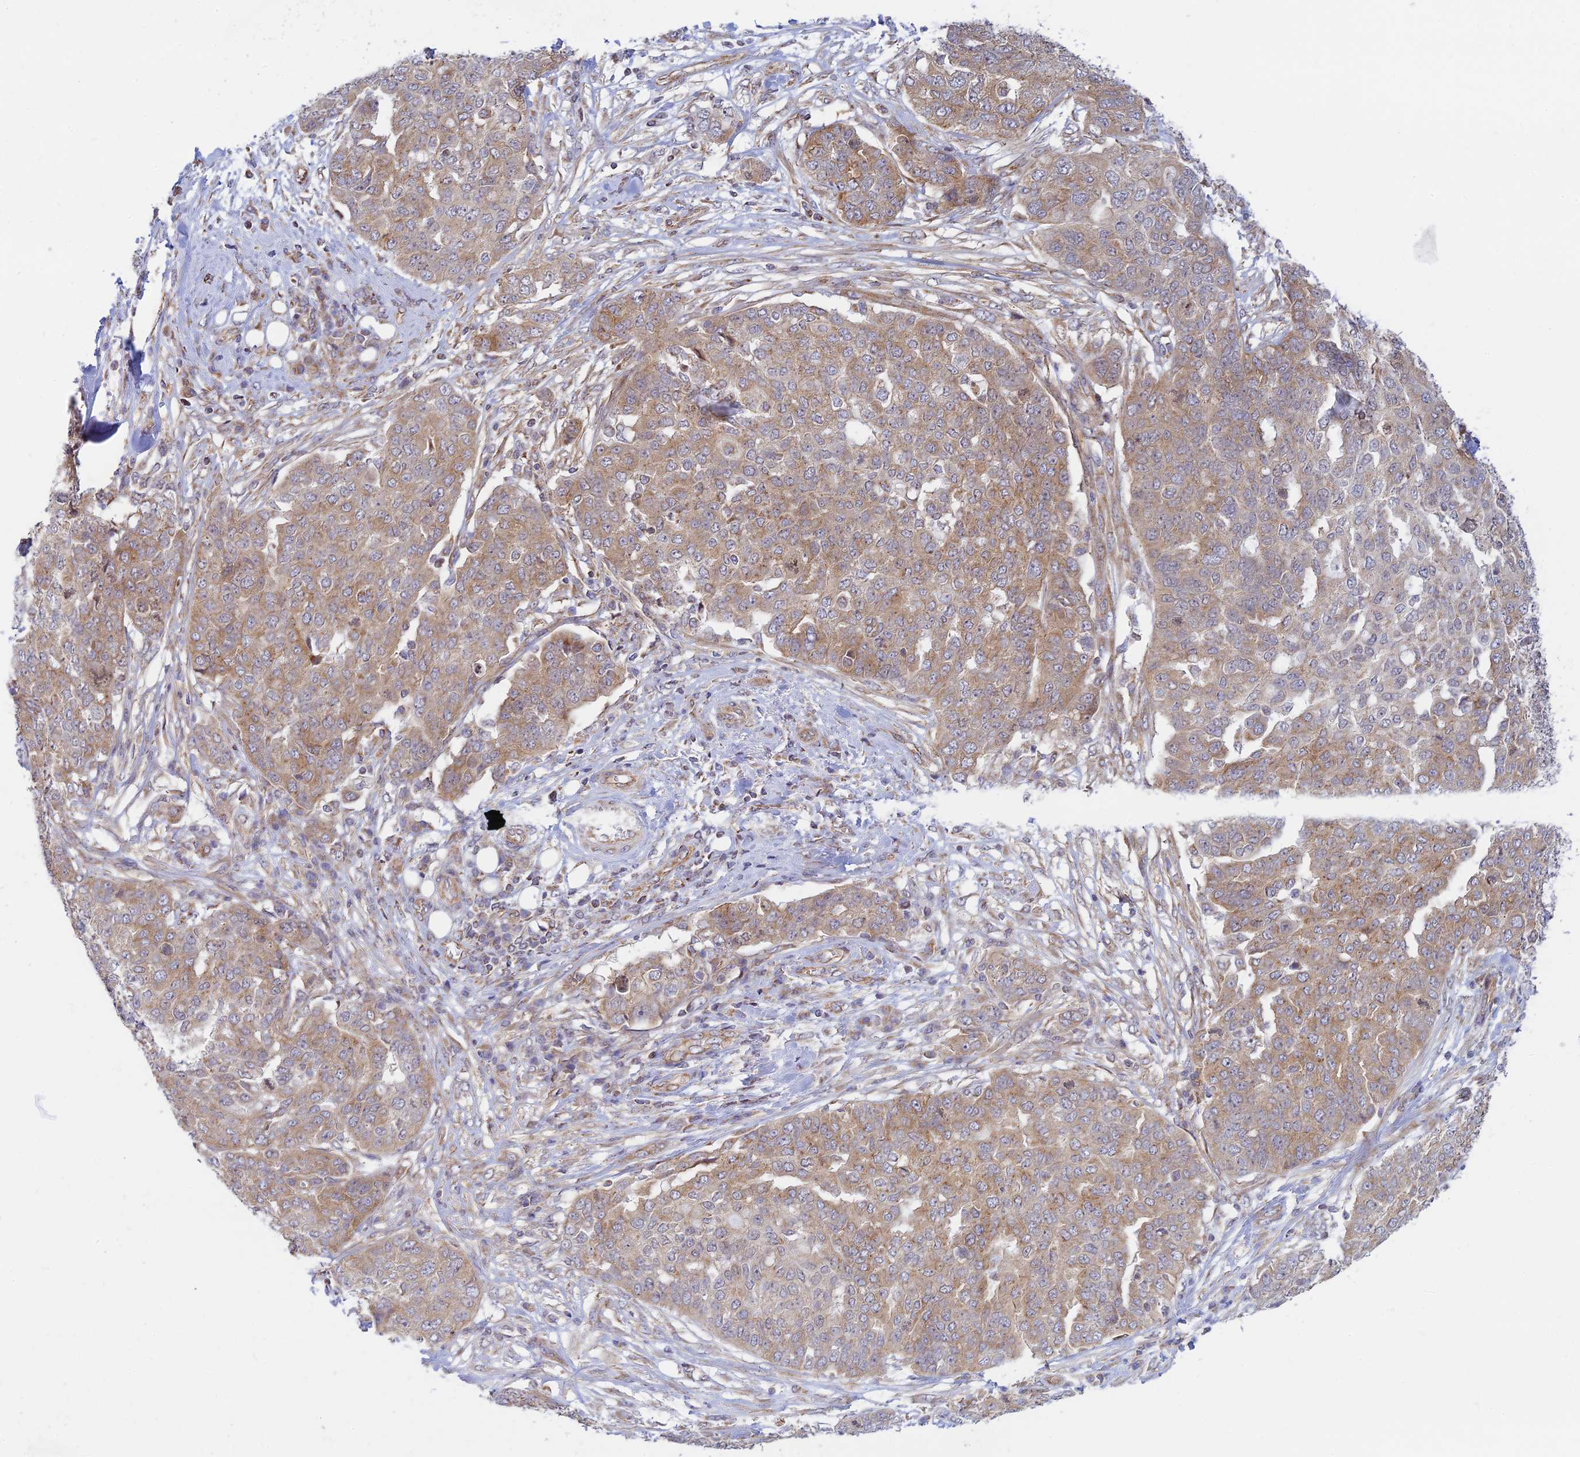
{"staining": {"intensity": "moderate", "quantity": "25%-75%", "location": "cytoplasmic/membranous"}, "tissue": "ovarian cancer", "cell_type": "Tumor cells", "image_type": "cancer", "snomed": [{"axis": "morphology", "description": "Cystadenocarcinoma, serous, NOS"}, {"axis": "topography", "description": "Soft tissue"}, {"axis": "topography", "description": "Ovary"}], "caption": "The image exhibits staining of serous cystadenocarcinoma (ovarian), revealing moderate cytoplasmic/membranous protein positivity (brown color) within tumor cells. (DAB IHC, brown staining for protein, blue staining for nuclei).", "gene": "HOOK2", "patient": {"sex": "female", "age": 57}}